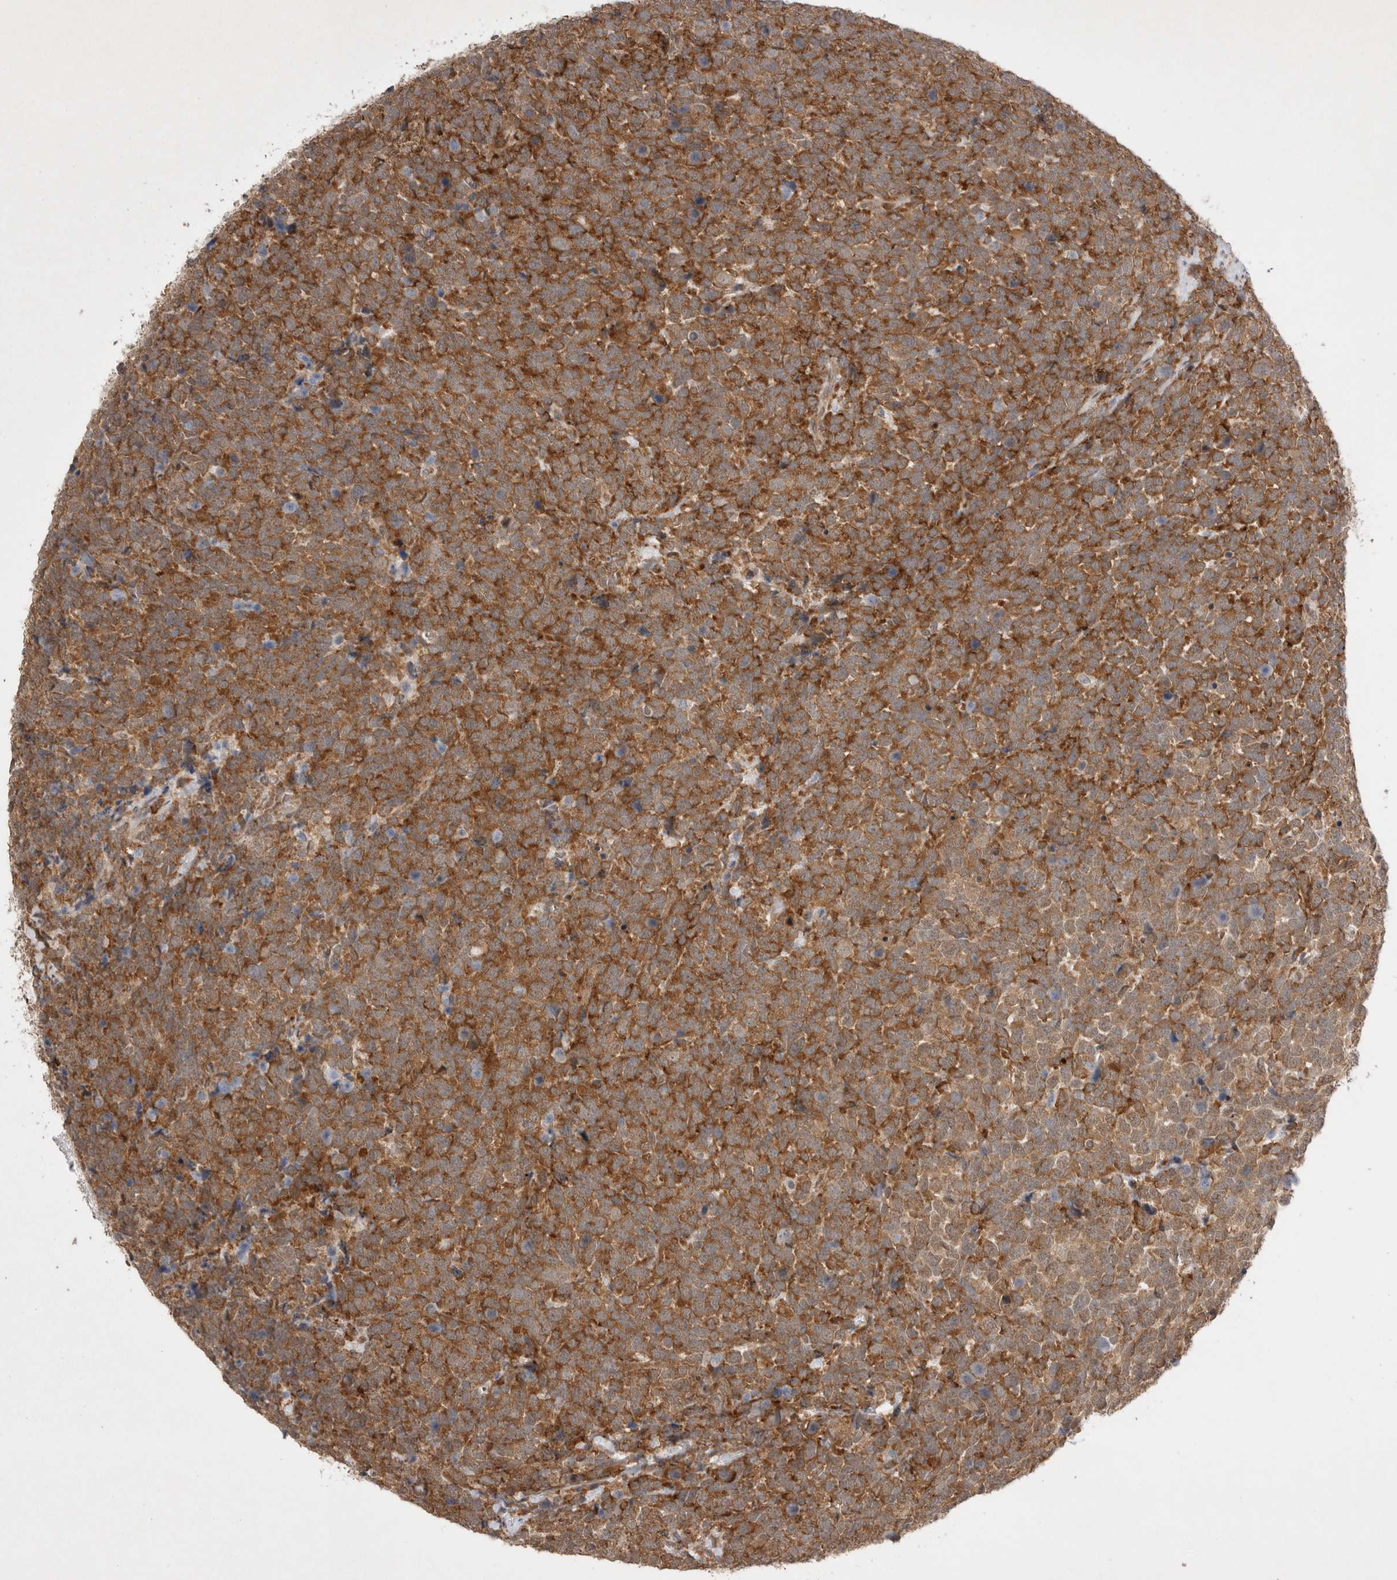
{"staining": {"intensity": "strong", "quantity": ">75%", "location": "cytoplasmic/membranous"}, "tissue": "urothelial cancer", "cell_type": "Tumor cells", "image_type": "cancer", "snomed": [{"axis": "morphology", "description": "Urothelial carcinoma, High grade"}, {"axis": "topography", "description": "Urinary bladder"}], "caption": "Immunohistochemistry staining of urothelial cancer, which shows high levels of strong cytoplasmic/membranous staining in about >75% of tumor cells indicating strong cytoplasmic/membranous protein positivity. The staining was performed using DAB (brown) for protein detection and nuclei were counterstained in hematoxylin (blue).", "gene": "WIPF2", "patient": {"sex": "female", "age": 82}}